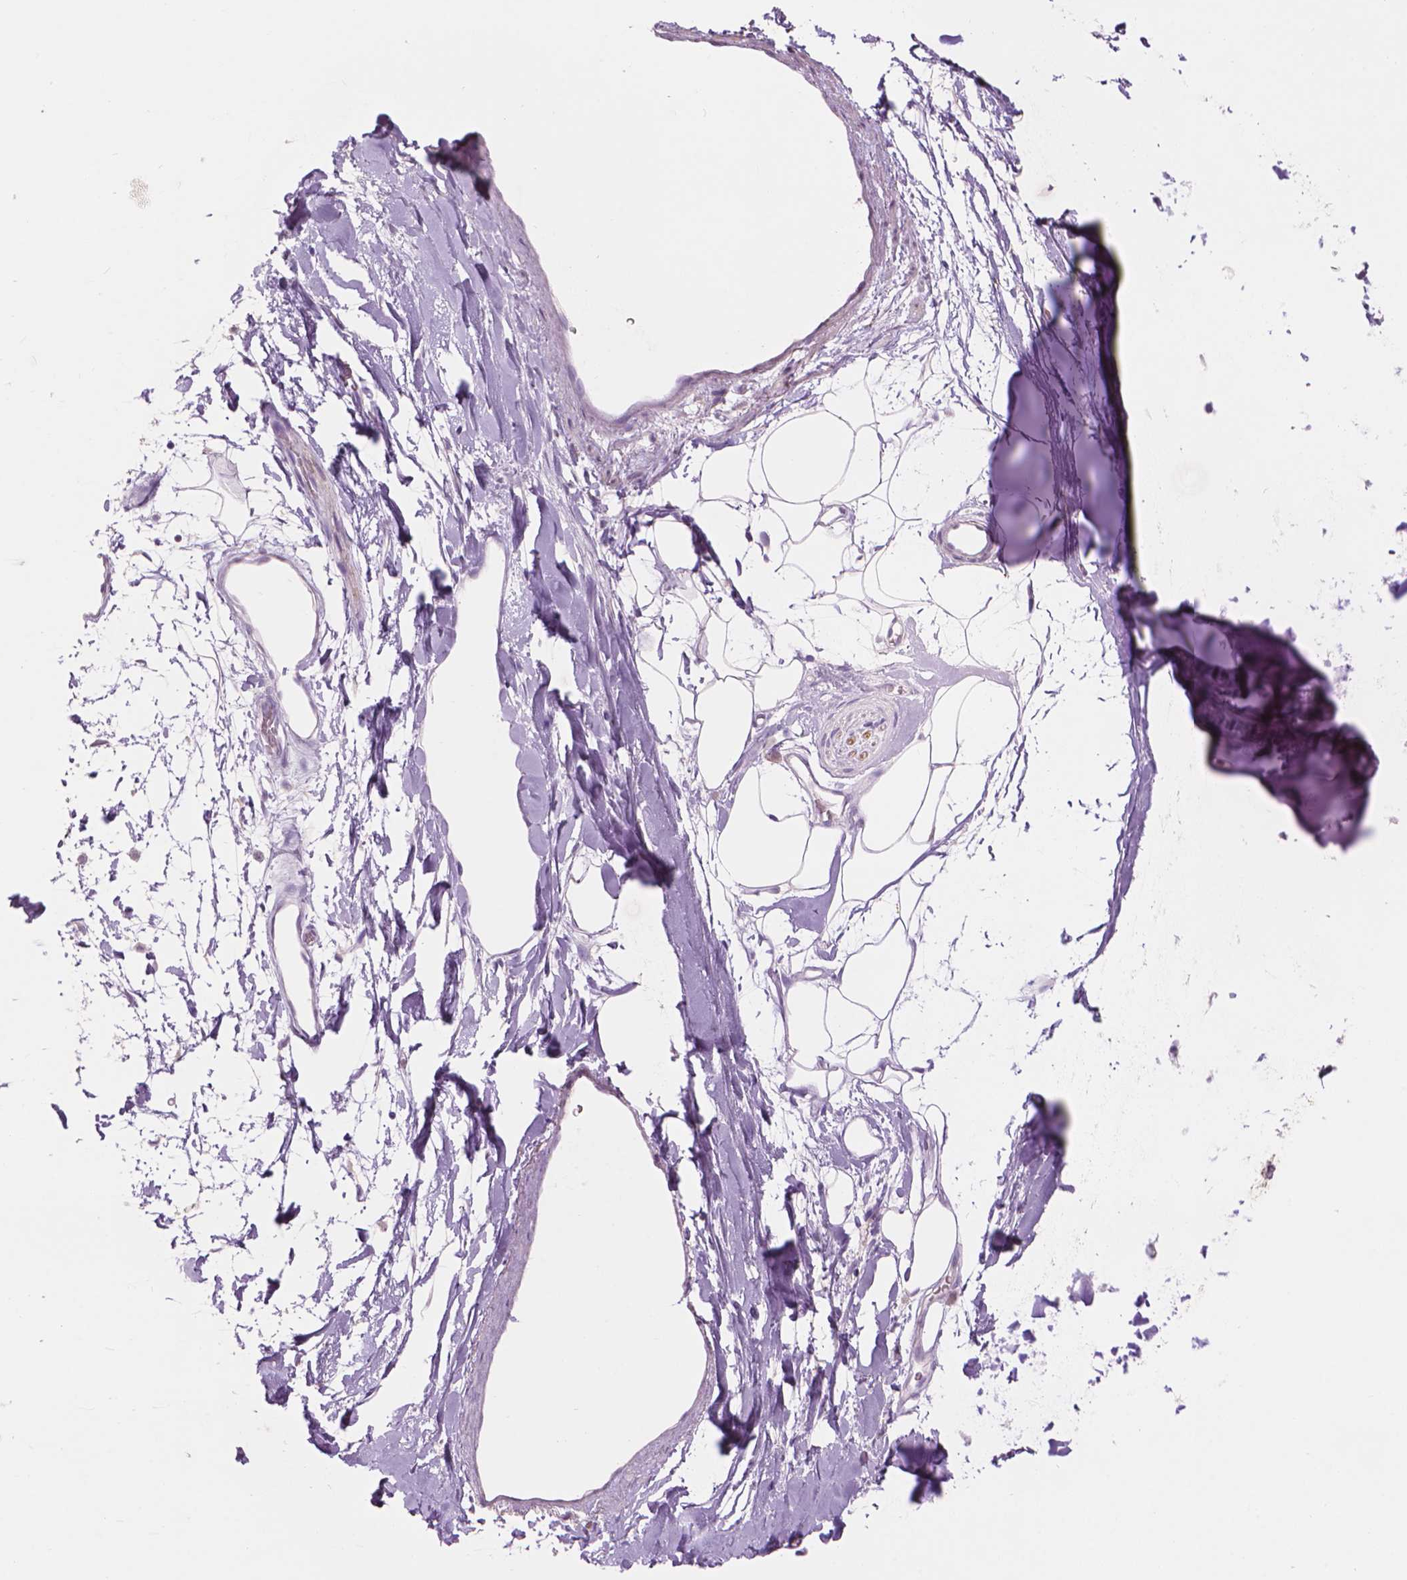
{"staining": {"intensity": "negative", "quantity": "none", "location": "none"}, "tissue": "adipose tissue", "cell_type": "Adipocytes", "image_type": "normal", "snomed": [{"axis": "morphology", "description": "Normal tissue, NOS"}, {"axis": "topography", "description": "Cartilage tissue"}, {"axis": "topography", "description": "Bronchus"}], "caption": "Immunohistochemistry (IHC) histopathology image of unremarkable adipose tissue: human adipose tissue stained with DAB (3,3'-diaminobenzidine) exhibits no significant protein expression in adipocytes.", "gene": "ENO2", "patient": {"sex": "male", "age": 58}}